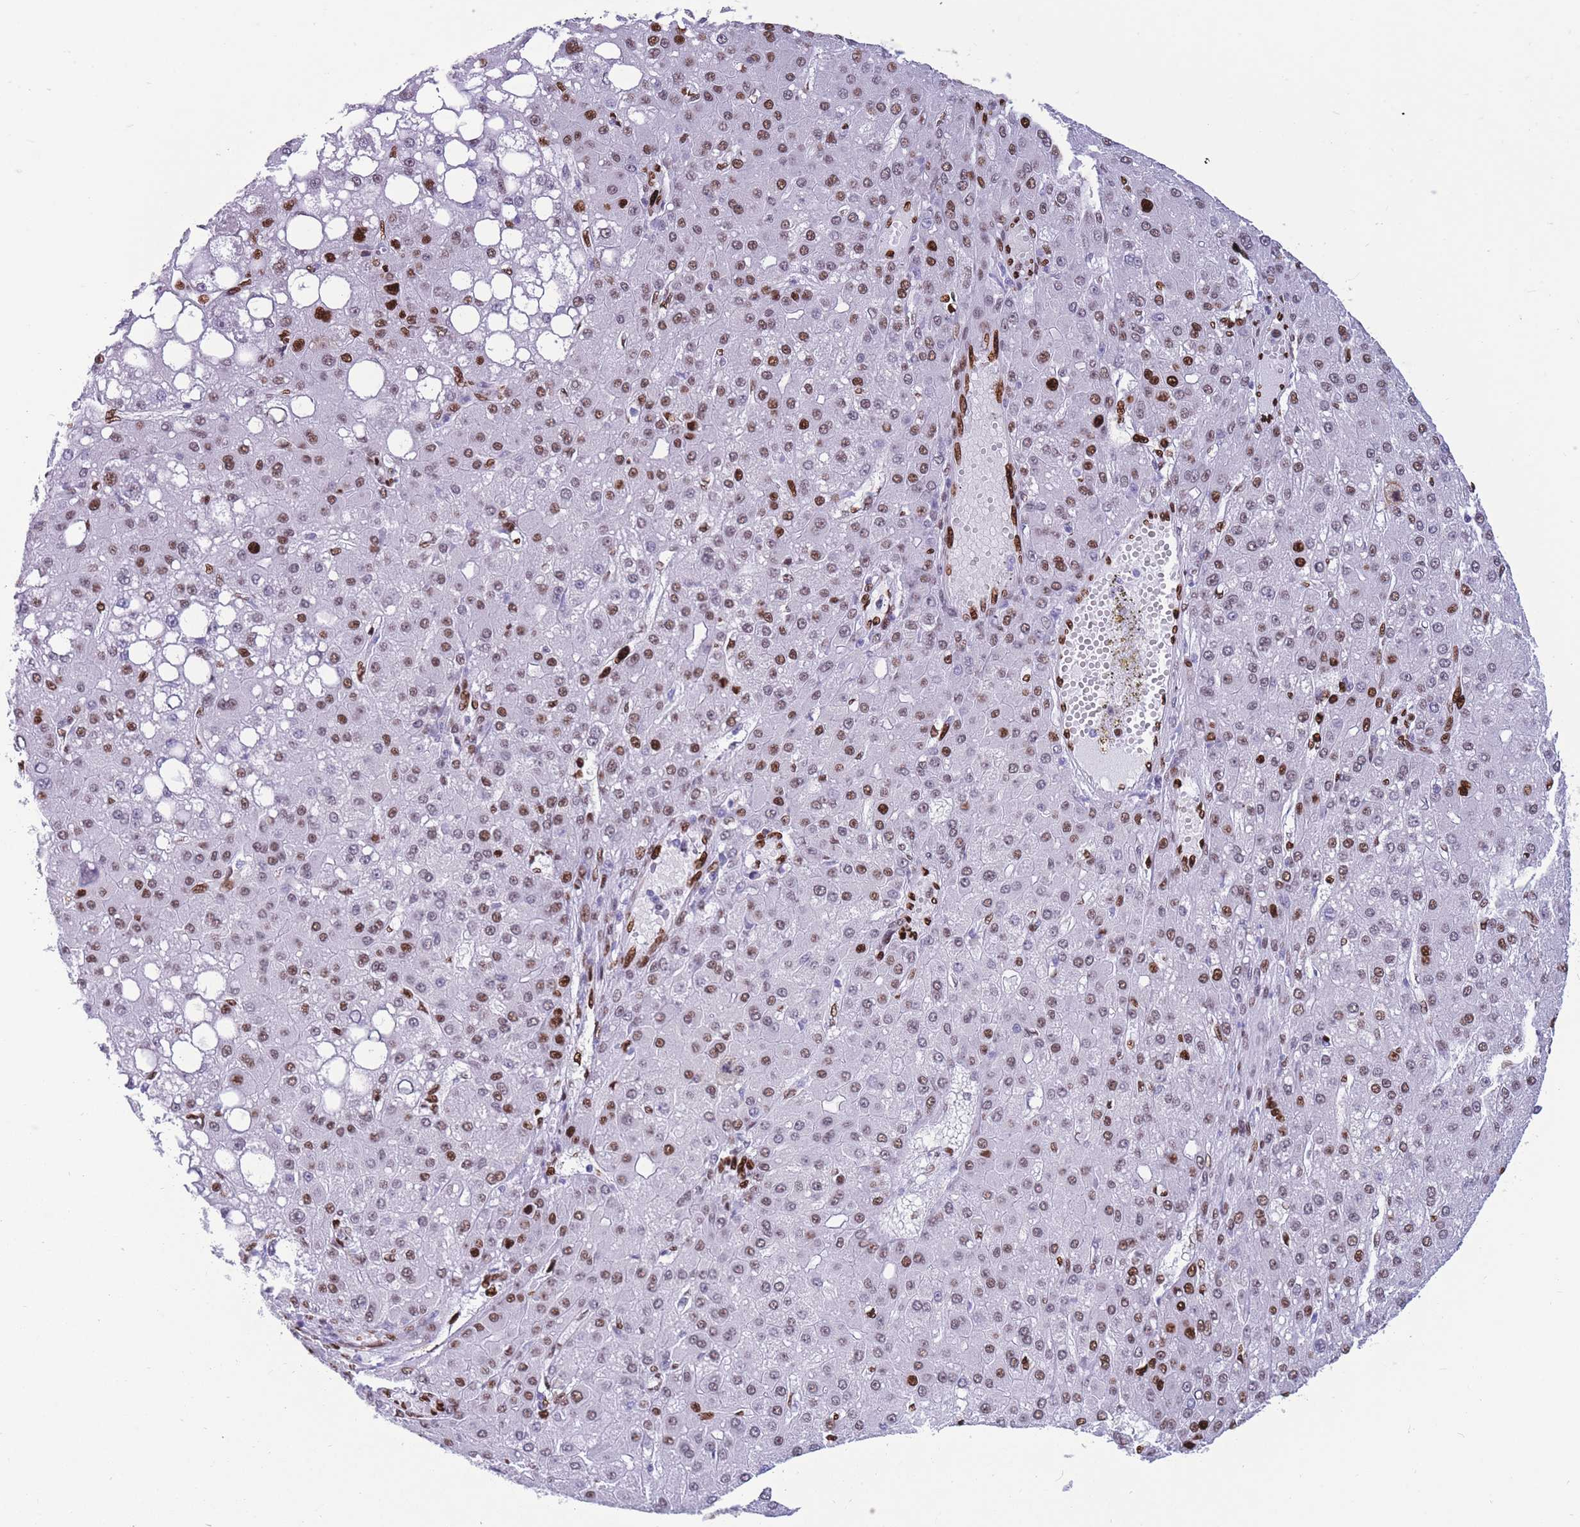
{"staining": {"intensity": "moderate", "quantity": "25%-75%", "location": "nuclear"}, "tissue": "liver cancer", "cell_type": "Tumor cells", "image_type": "cancer", "snomed": [{"axis": "morphology", "description": "Carcinoma, Hepatocellular, NOS"}, {"axis": "topography", "description": "Liver"}], "caption": "Immunohistochemical staining of human liver cancer shows medium levels of moderate nuclear staining in about 25%-75% of tumor cells.", "gene": "NASP", "patient": {"sex": "male", "age": 67}}